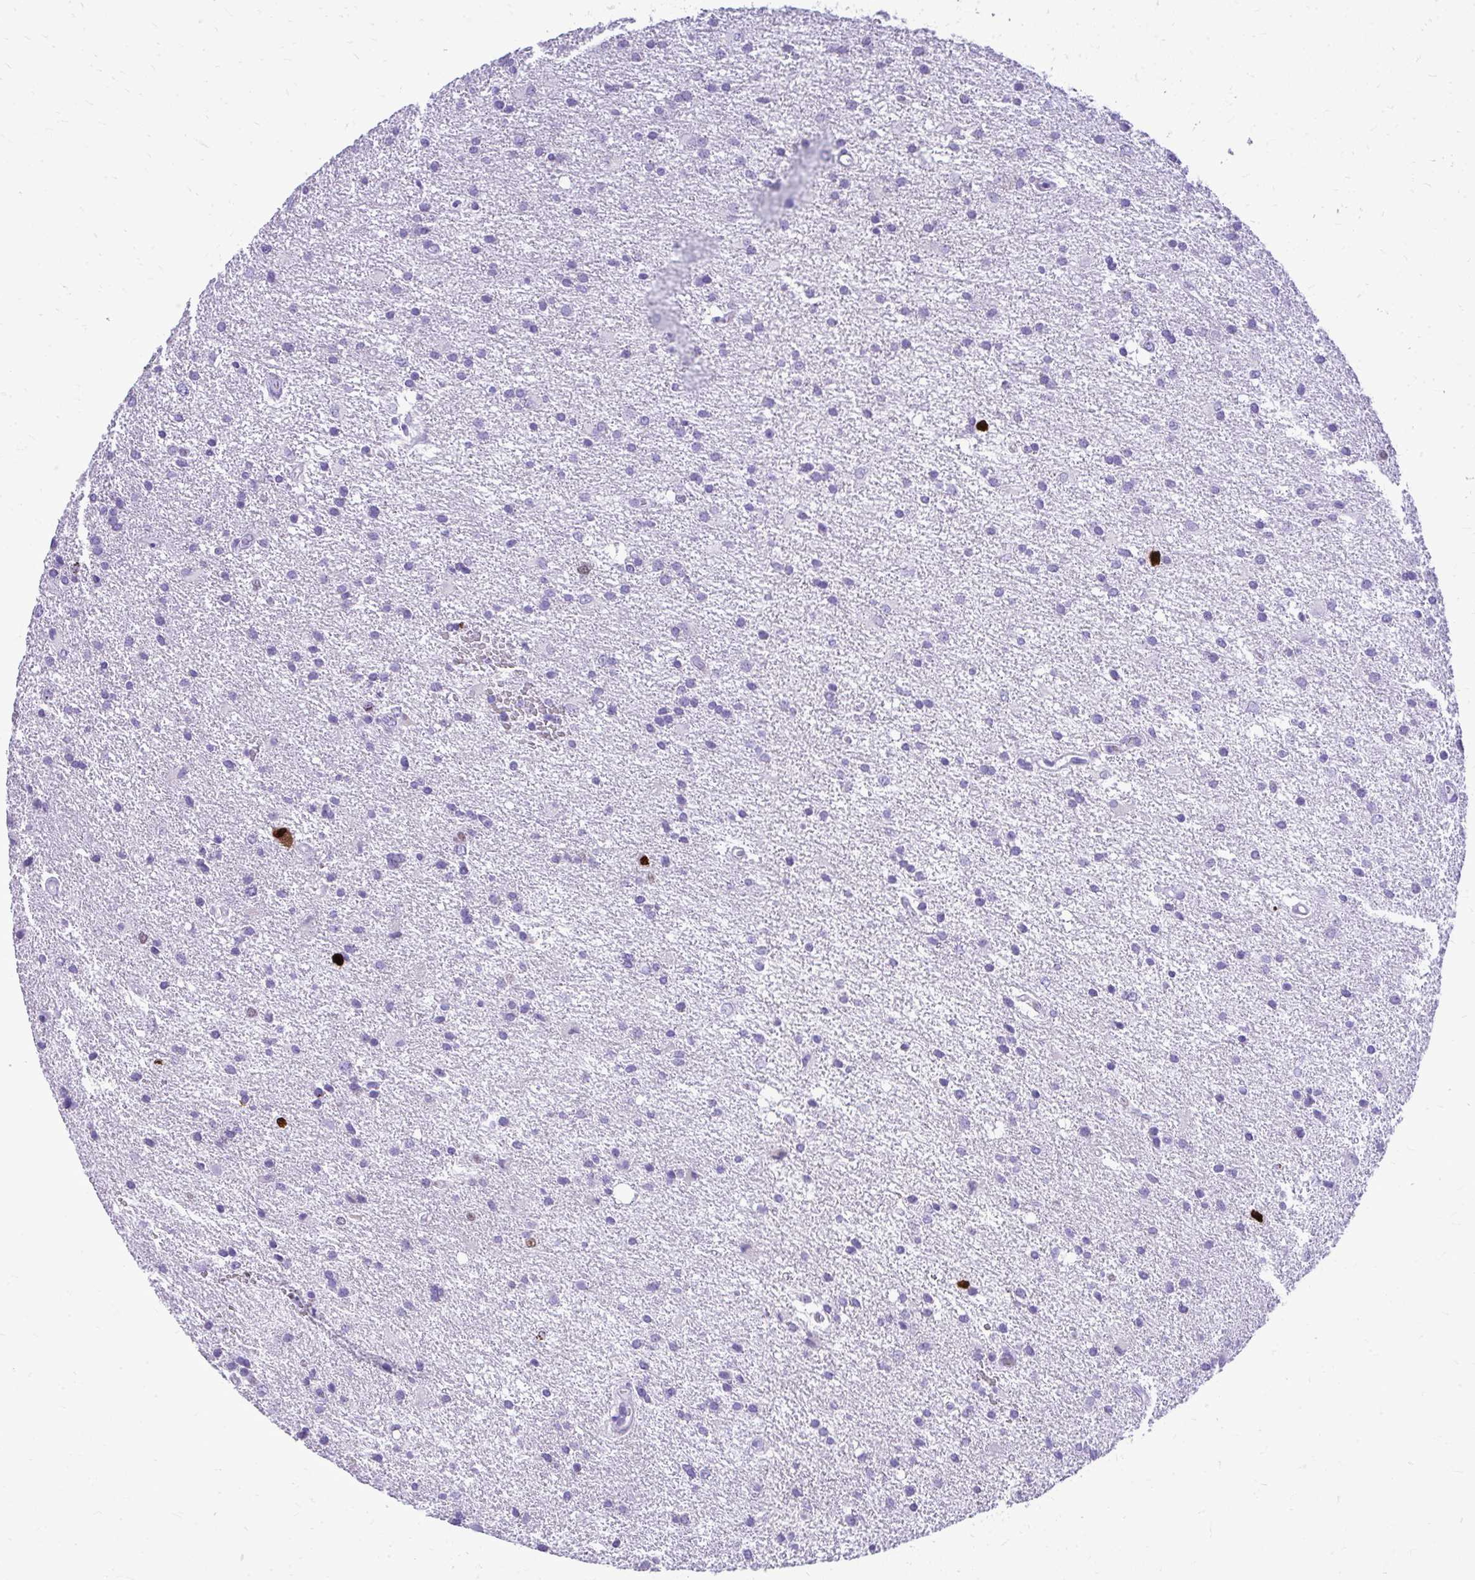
{"staining": {"intensity": "moderate", "quantity": "<25%", "location": "nuclear"}, "tissue": "glioma", "cell_type": "Tumor cells", "image_type": "cancer", "snomed": [{"axis": "morphology", "description": "Glioma, malignant, High grade"}, {"axis": "topography", "description": "Brain"}], "caption": "Approximately <25% of tumor cells in human malignant high-grade glioma show moderate nuclear protein positivity as visualized by brown immunohistochemical staining.", "gene": "RALYL", "patient": {"sex": "male", "age": 68}}